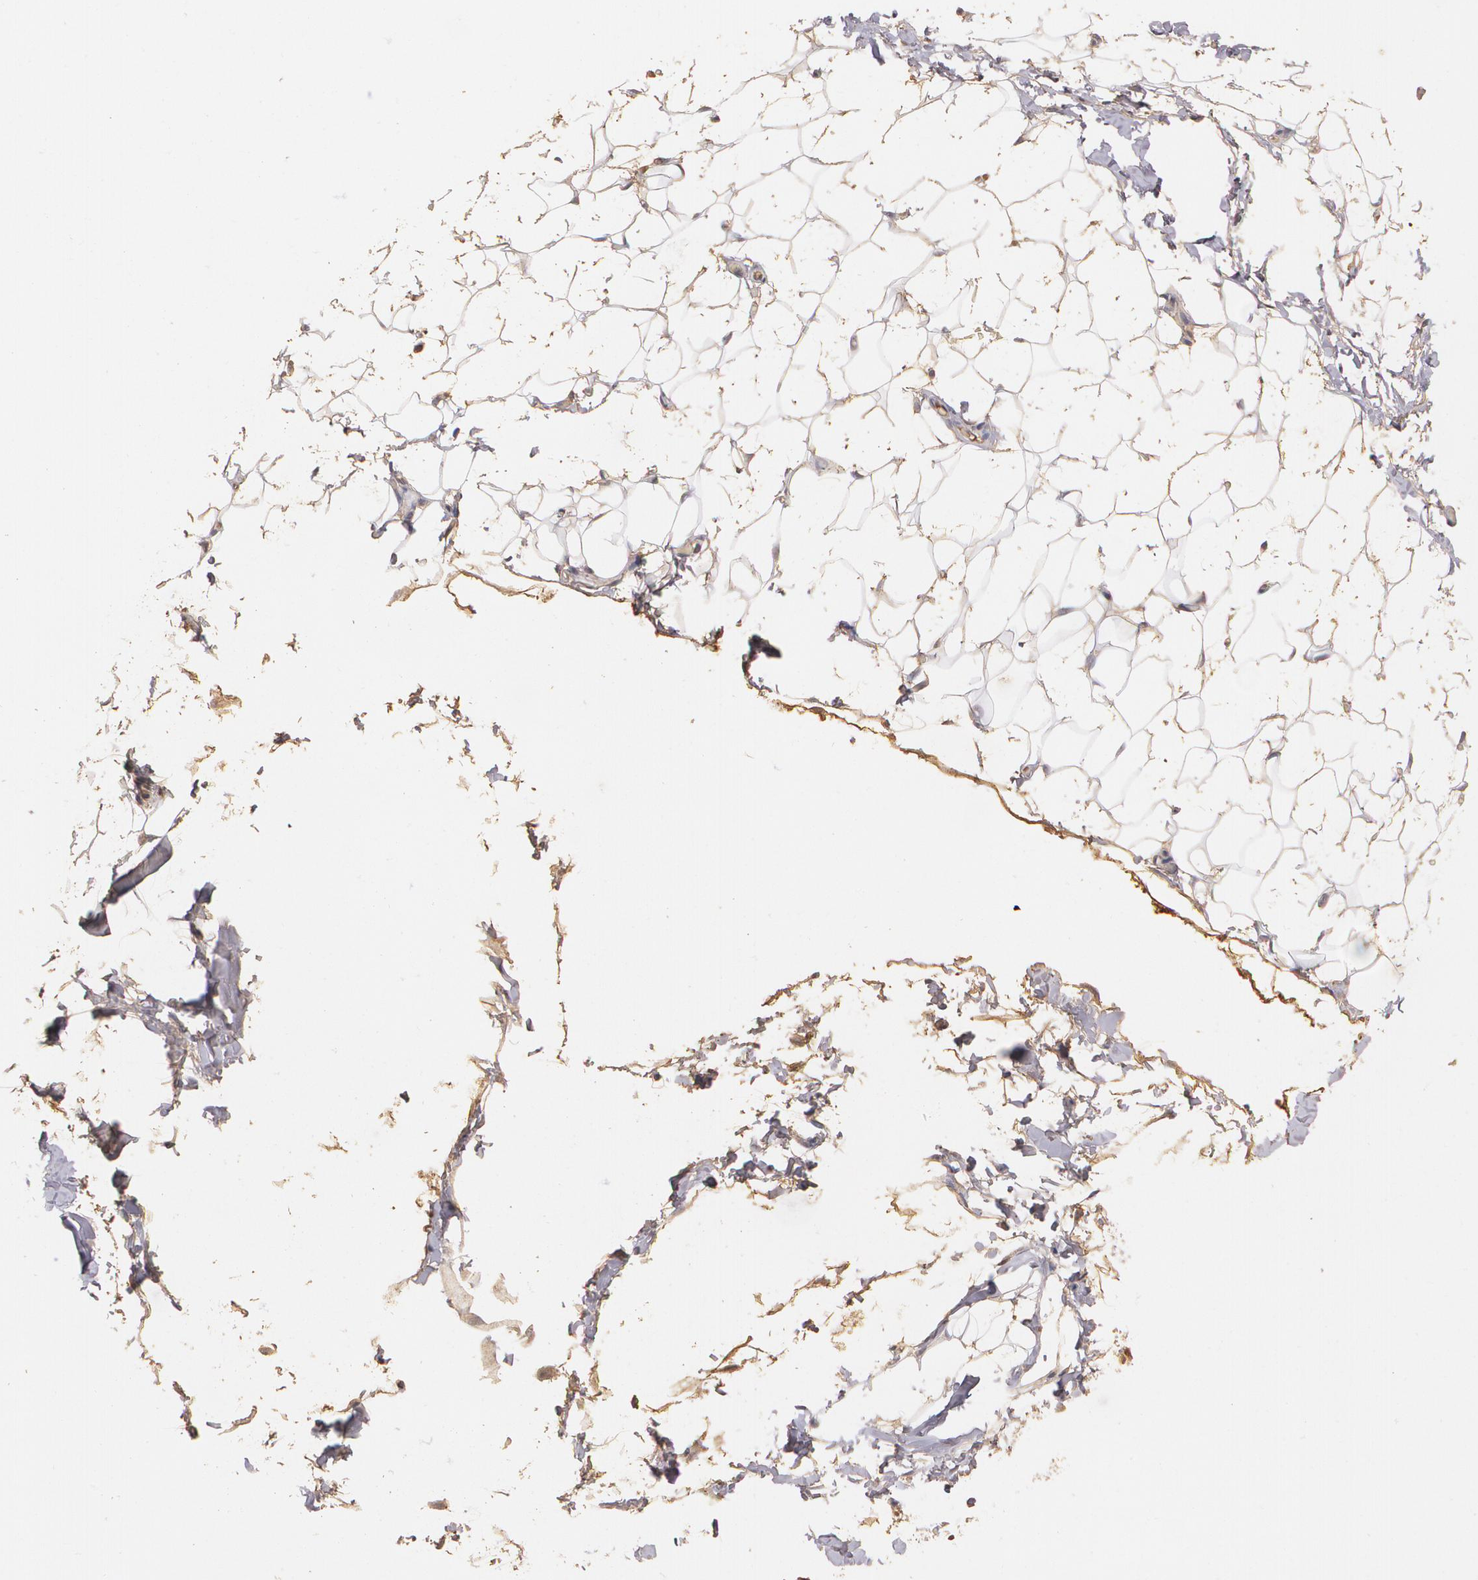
{"staining": {"intensity": "weak", "quantity": "<25%", "location": "cytoplasmic/membranous"}, "tissue": "adipose tissue", "cell_type": "Adipocytes", "image_type": "normal", "snomed": [{"axis": "morphology", "description": "Normal tissue, NOS"}, {"axis": "topography", "description": "Soft tissue"}], "caption": "Immunohistochemistry (IHC) of benign adipose tissue reveals no positivity in adipocytes.", "gene": "PTS", "patient": {"sex": "male", "age": 26}}